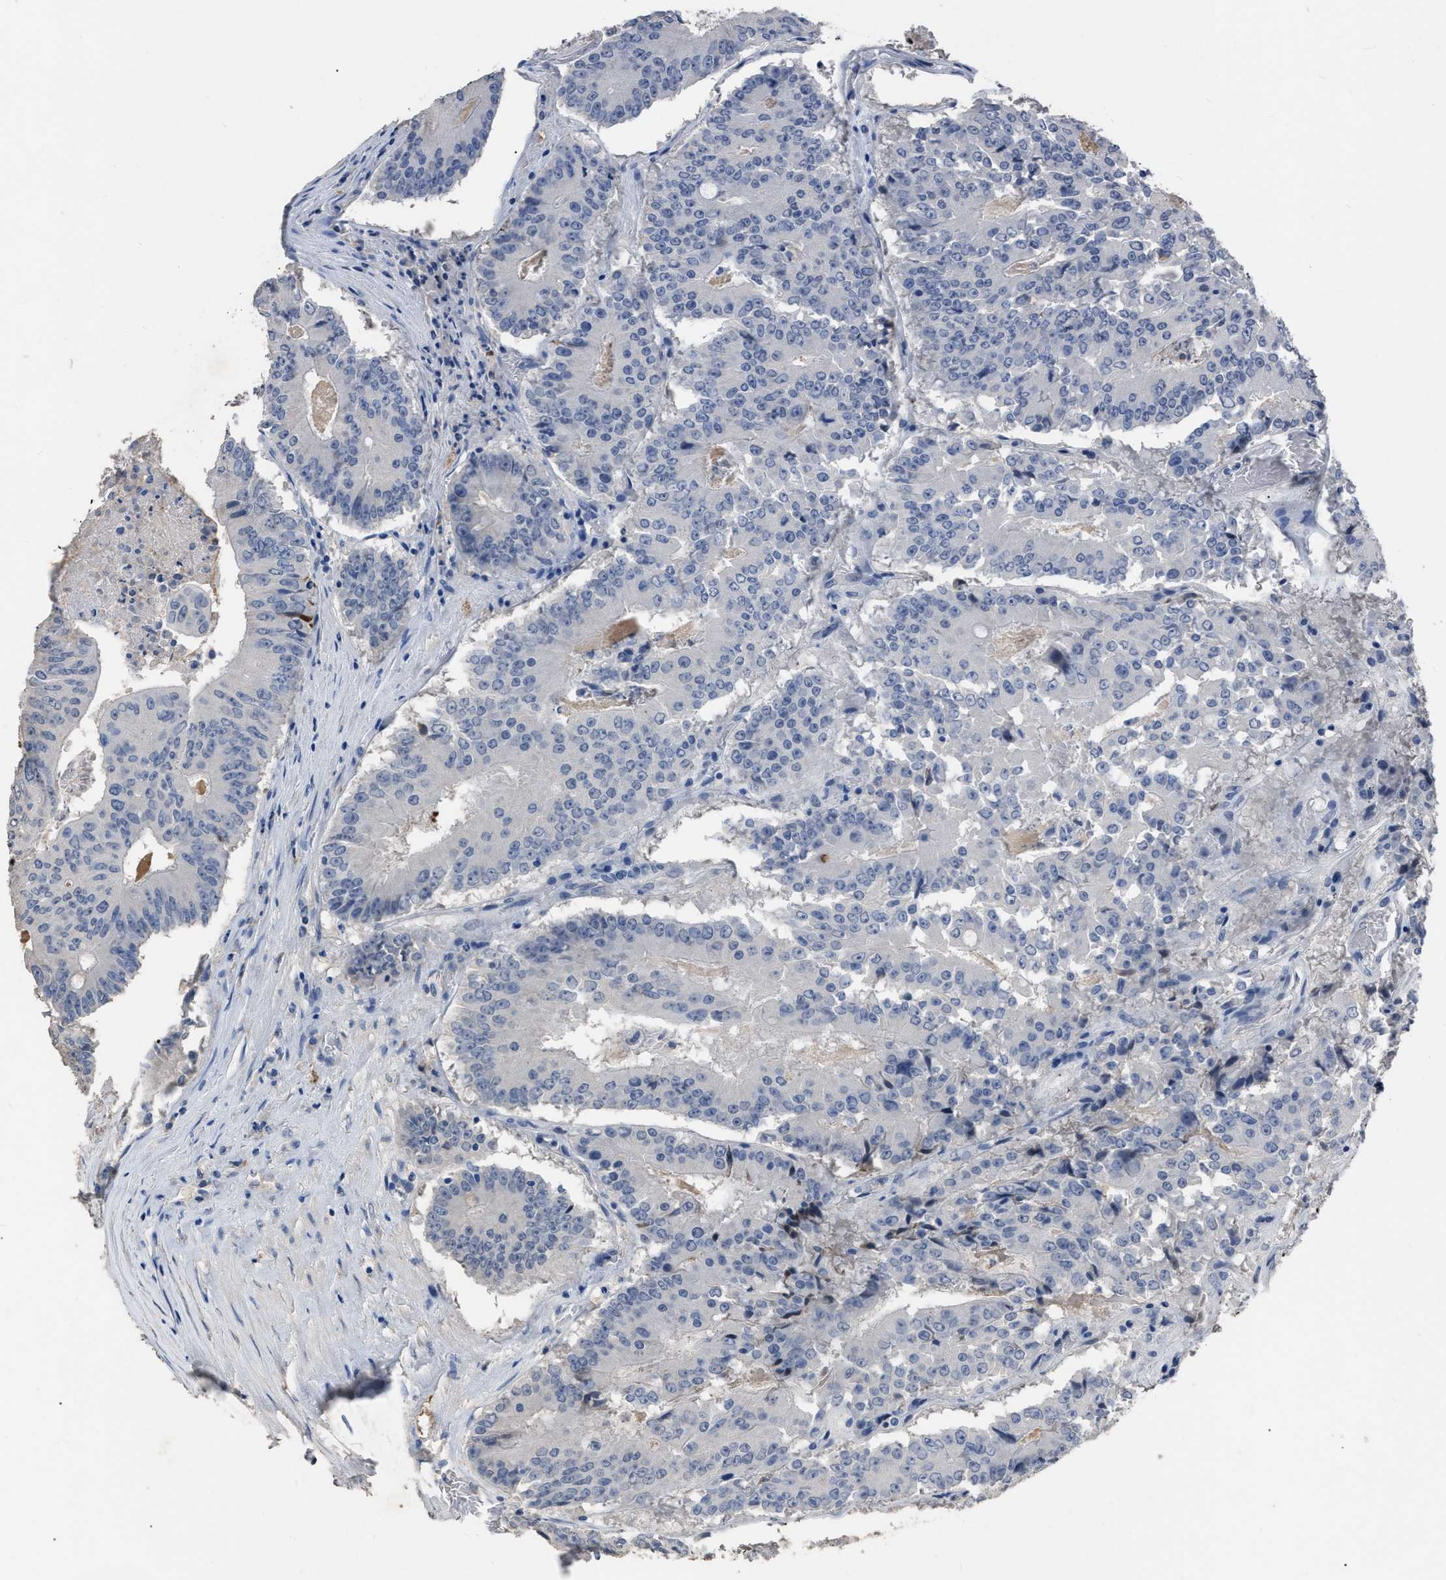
{"staining": {"intensity": "negative", "quantity": "none", "location": "none"}, "tissue": "colorectal cancer", "cell_type": "Tumor cells", "image_type": "cancer", "snomed": [{"axis": "morphology", "description": "Adenocarcinoma, NOS"}, {"axis": "topography", "description": "Colon"}], "caption": "The micrograph shows no significant positivity in tumor cells of colorectal cancer (adenocarcinoma).", "gene": "HABP2", "patient": {"sex": "male", "age": 87}}